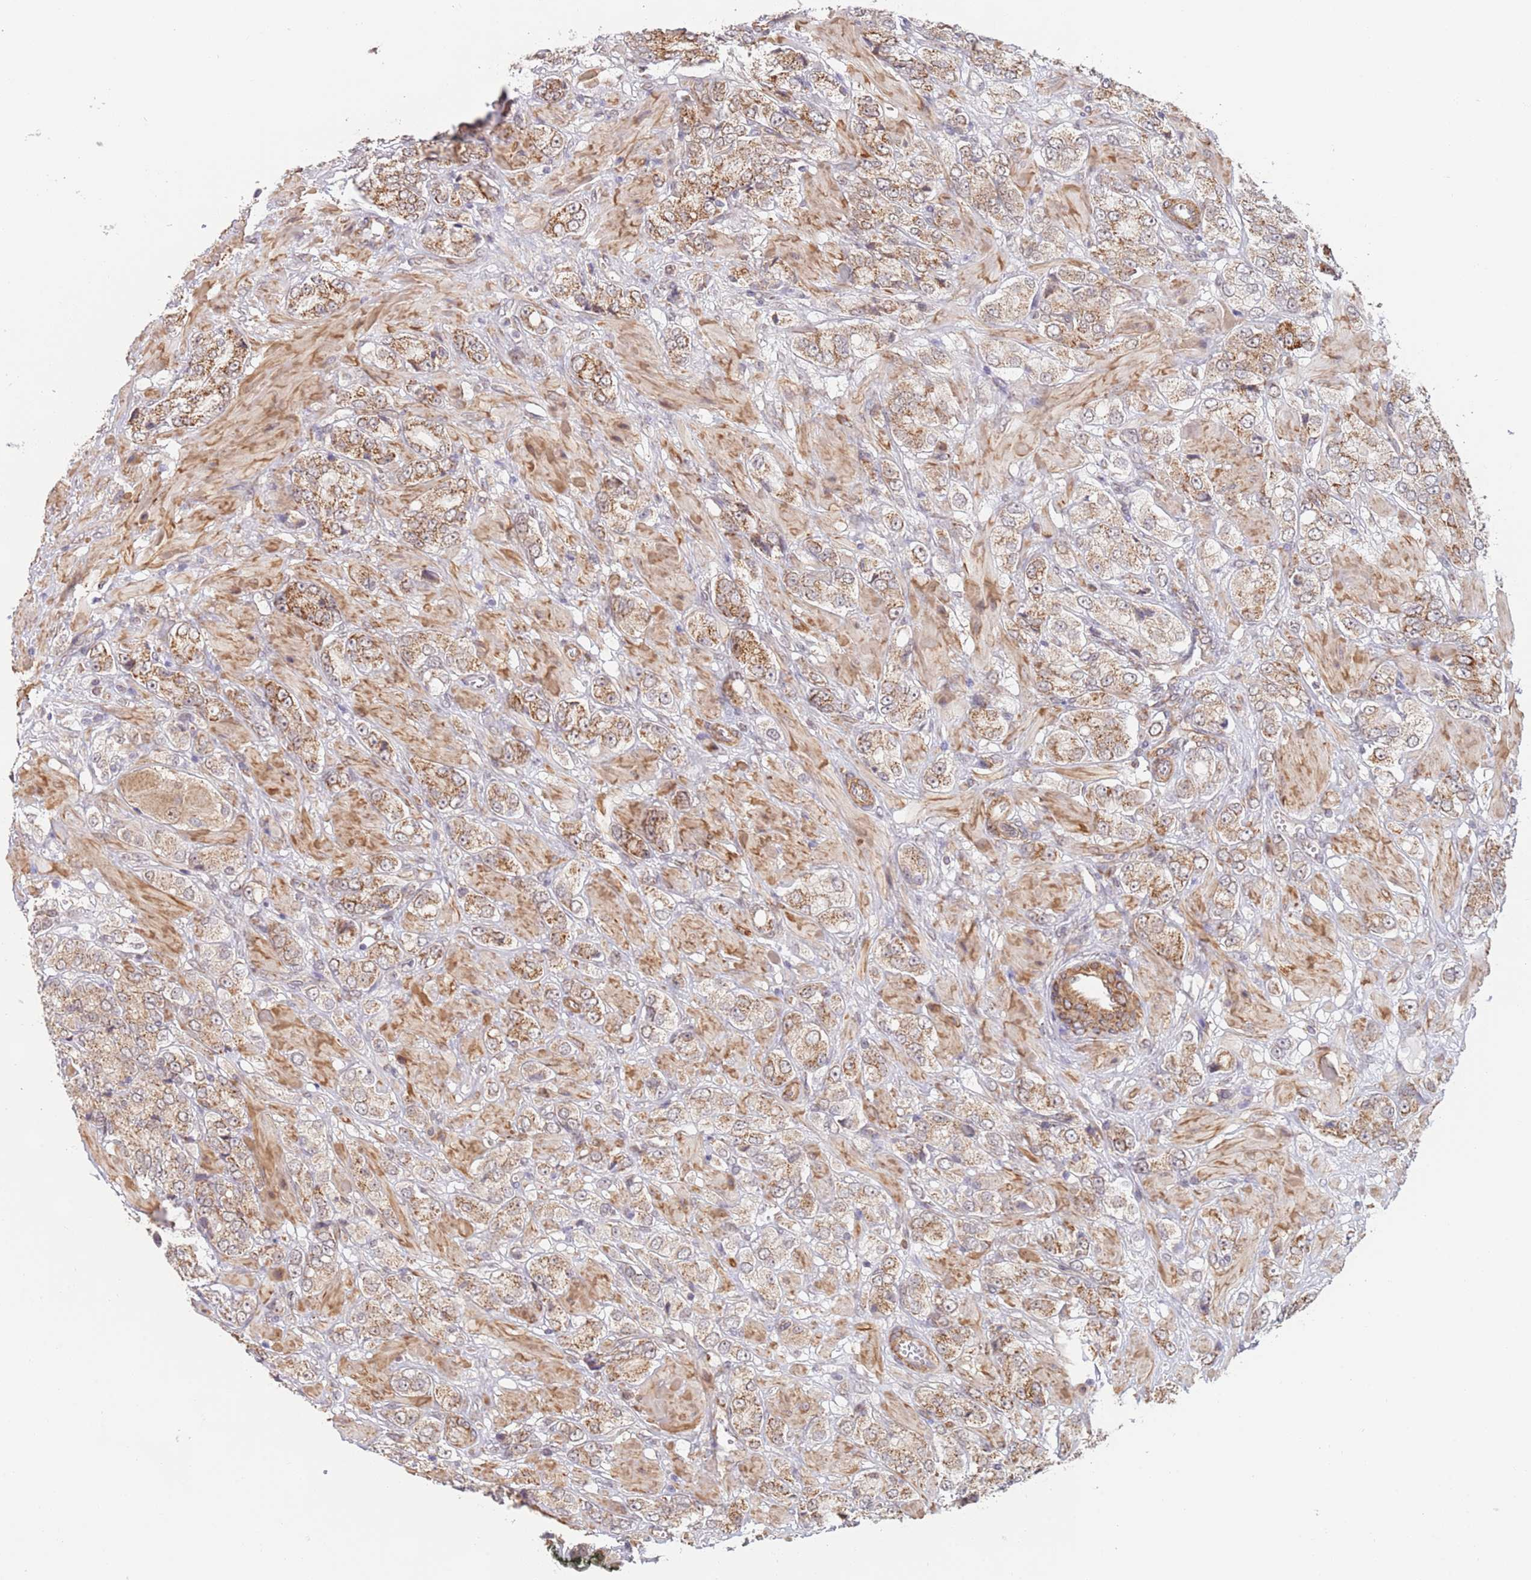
{"staining": {"intensity": "moderate", "quantity": ">75%", "location": "cytoplasmic/membranous"}, "tissue": "prostate cancer", "cell_type": "Tumor cells", "image_type": "cancer", "snomed": [{"axis": "morphology", "description": "Adenocarcinoma, High grade"}, {"axis": "topography", "description": "Prostate and seminal vesicle, NOS"}], "caption": "A medium amount of moderate cytoplasmic/membranous positivity is present in about >75% of tumor cells in high-grade adenocarcinoma (prostate) tissue. (Brightfield microscopy of DAB IHC at high magnification).", "gene": "UQCC3", "patient": {"sex": "male", "age": 64}}